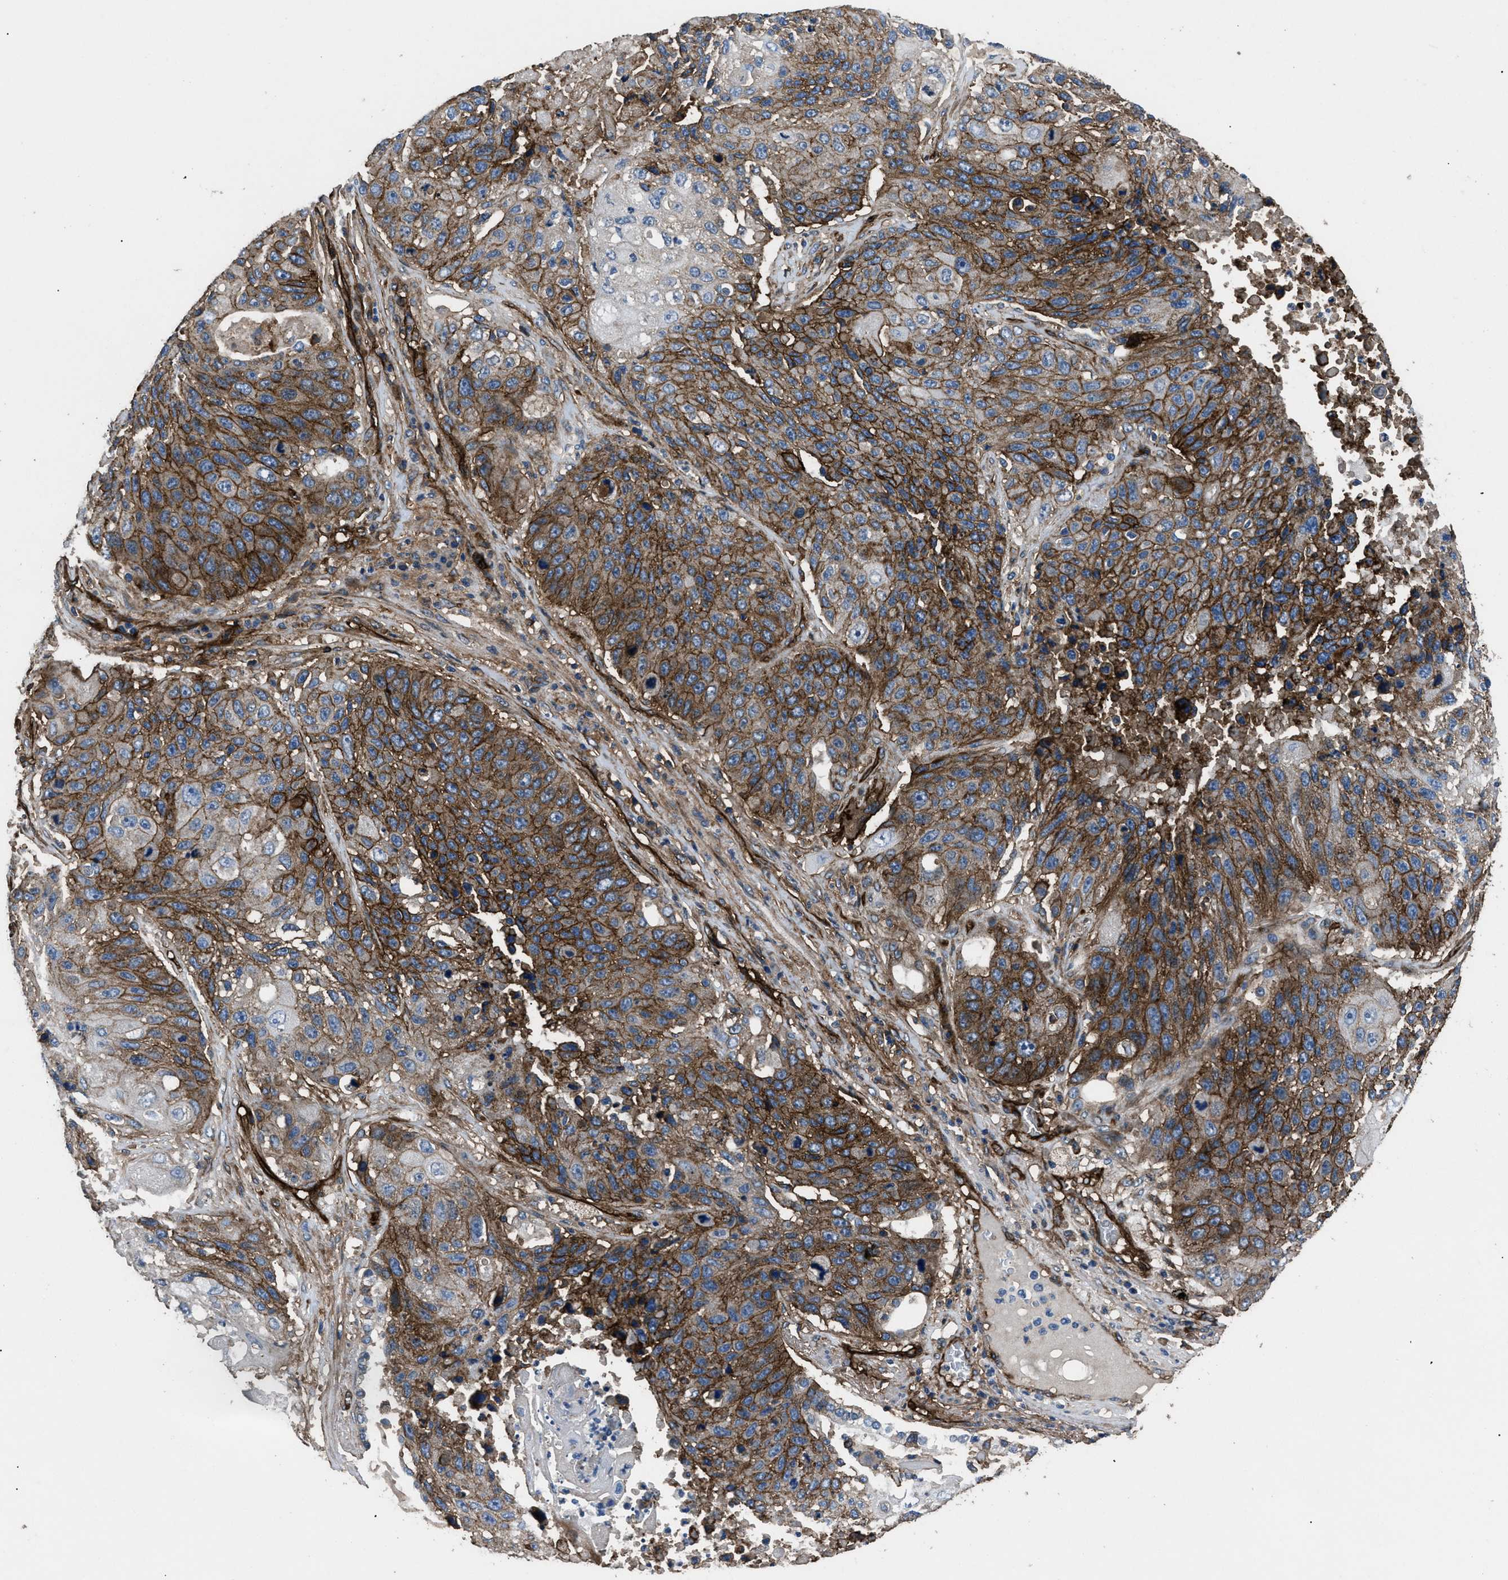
{"staining": {"intensity": "moderate", "quantity": ">75%", "location": "cytoplasmic/membranous"}, "tissue": "lung cancer", "cell_type": "Tumor cells", "image_type": "cancer", "snomed": [{"axis": "morphology", "description": "Squamous cell carcinoma, NOS"}, {"axis": "topography", "description": "Lung"}], "caption": "A photomicrograph of human lung cancer (squamous cell carcinoma) stained for a protein demonstrates moderate cytoplasmic/membranous brown staining in tumor cells.", "gene": "CD276", "patient": {"sex": "male", "age": 61}}